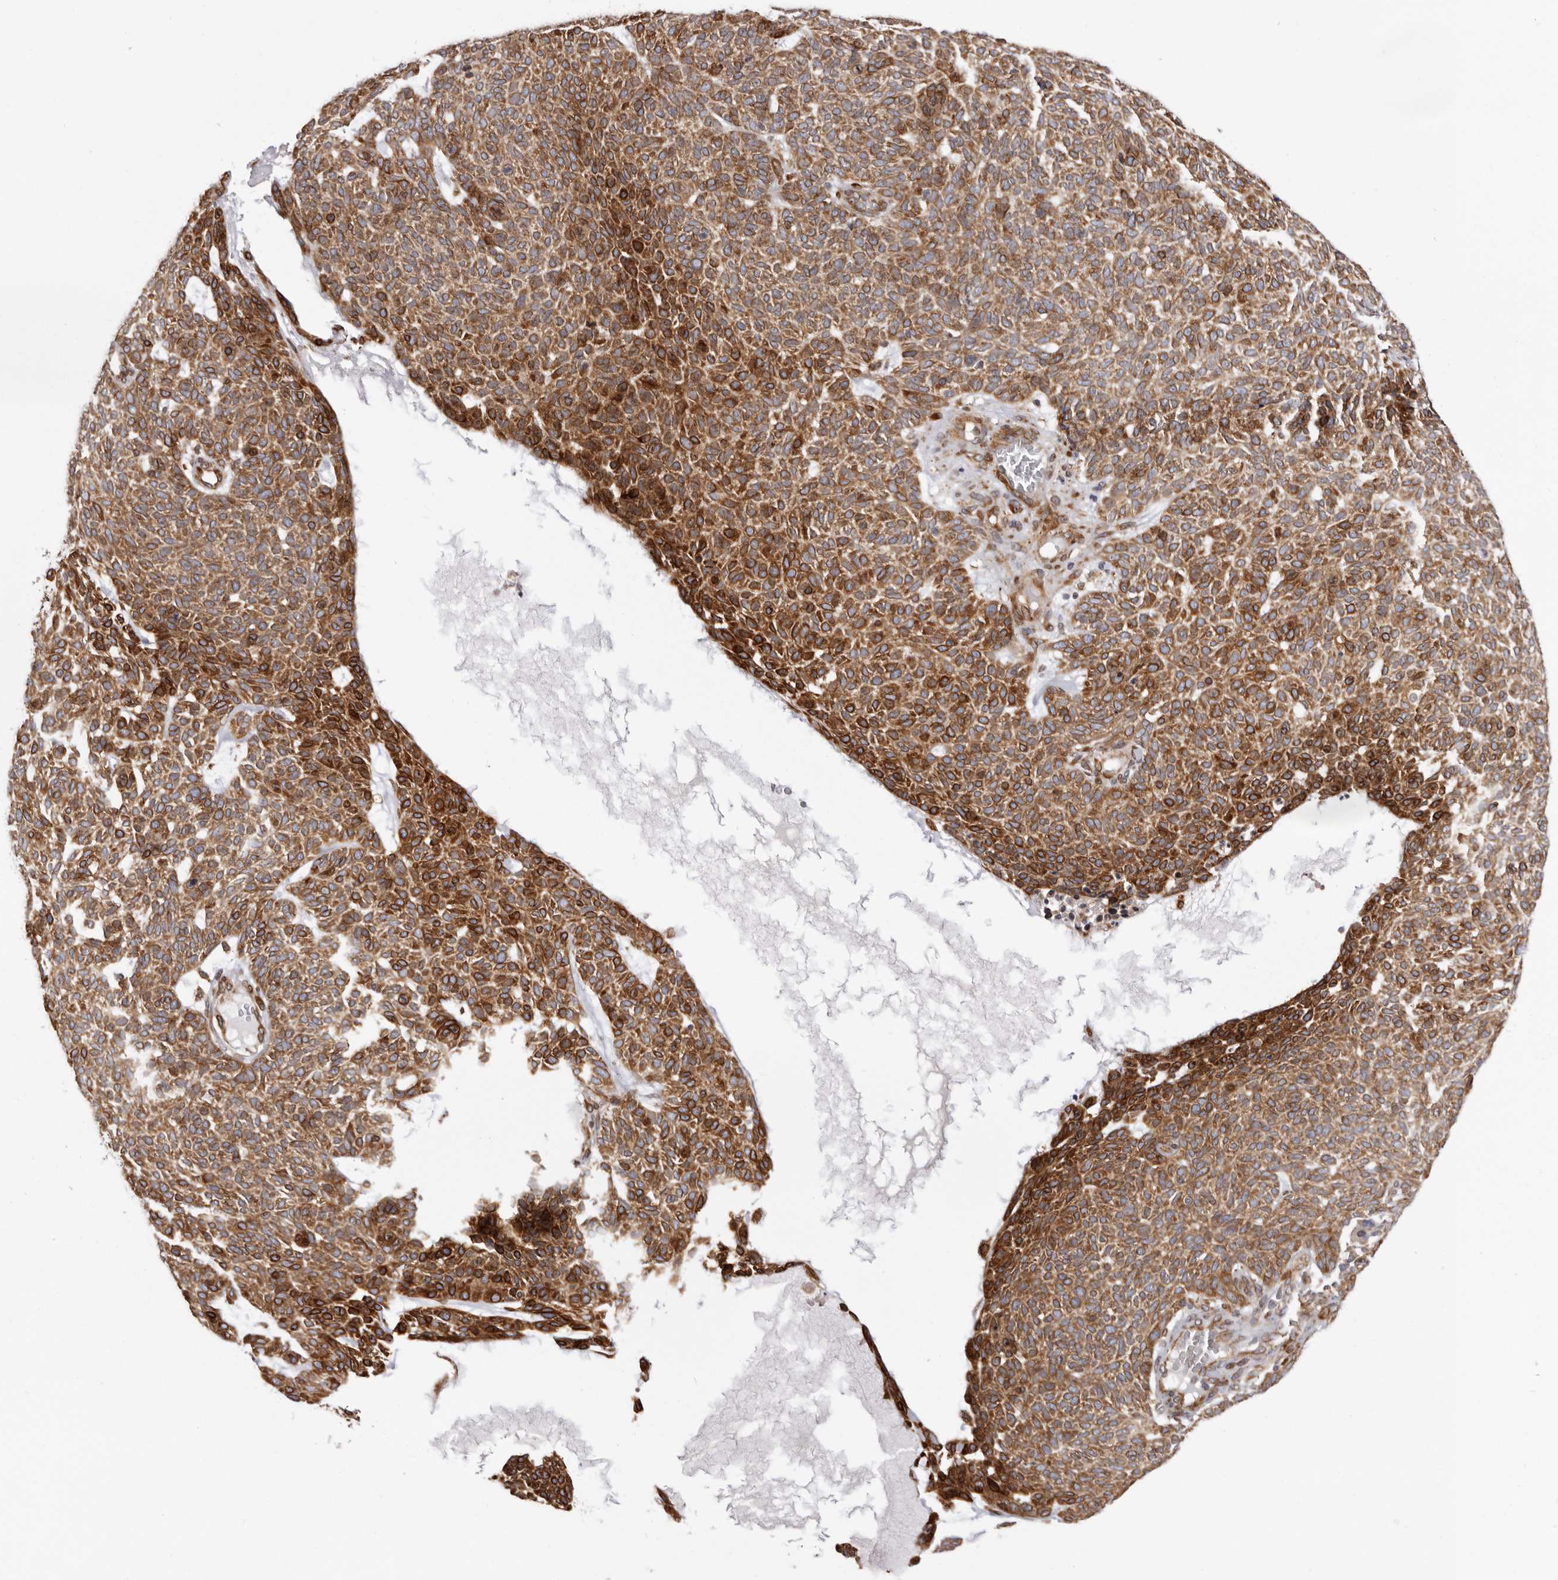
{"staining": {"intensity": "strong", "quantity": ">75%", "location": "cytoplasmic/membranous"}, "tissue": "skin cancer", "cell_type": "Tumor cells", "image_type": "cancer", "snomed": [{"axis": "morphology", "description": "Squamous cell carcinoma, NOS"}, {"axis": "topography", "description": "Skin"}], "caption": "Squamous cell carcinoma (skin) was stained to show a protein in brown. There is high levels of strong cytoplasmic/membranous staining in approximately >75% of tumor cells.", "gene": "C4orf3", "patient": {"sex": "female", "age": 90}}